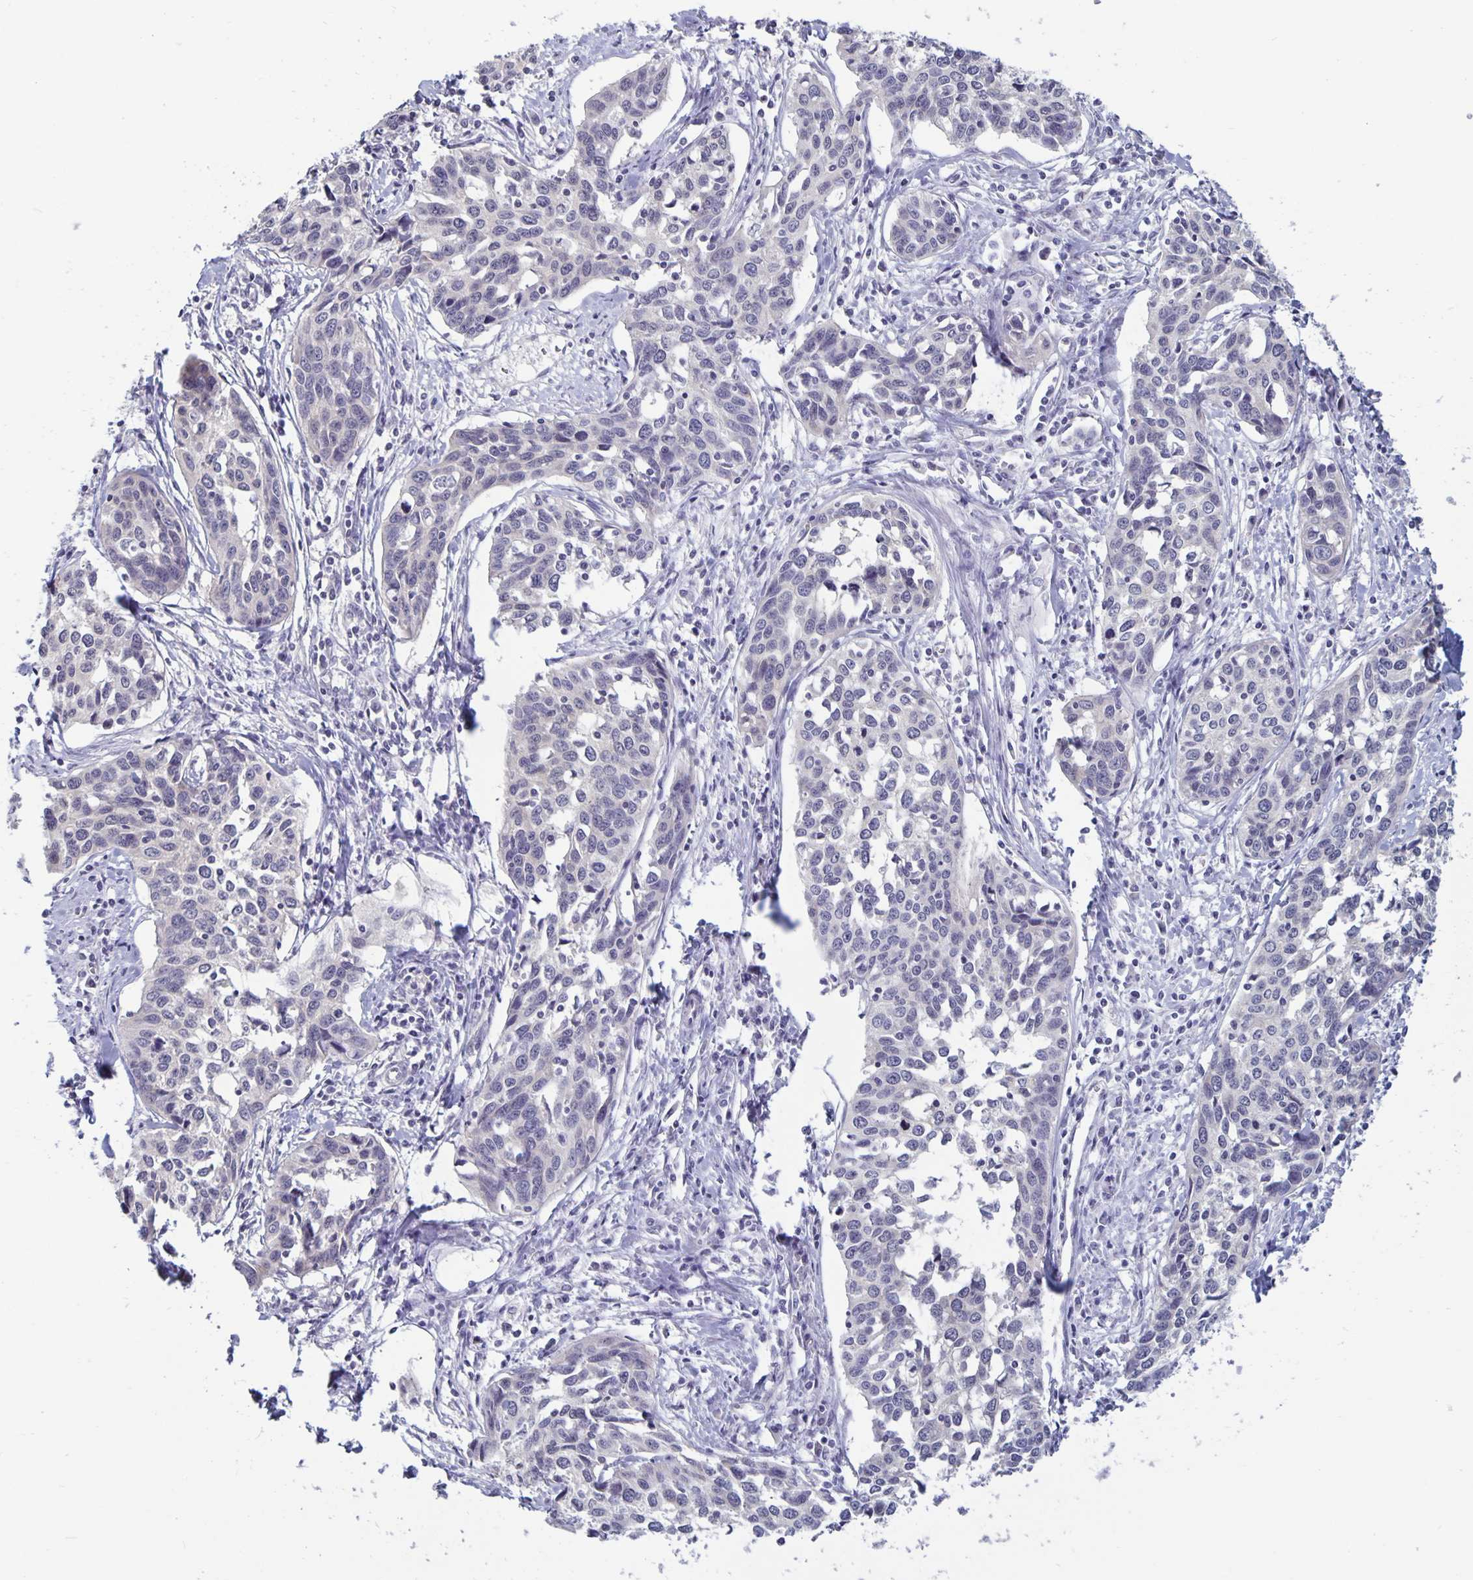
{"staining": {"intensity": "negative", "quantity": "none", "location": "none"}, "tissue": "cervical cancer", "cell_type": "Tumor cells", "image_type": "cancer", "snomed": [{"axis": "morphology", "description": "Squamous cell carcinoma, NOS"}, {"axis": "topography", "description": "Cervix"}], "caption": "Immunohistochemical staining of human cervical cancer shows no significant staining in tumor cells.", "gene": "PLCB3", "patient": {"sex": "female", "age": 31}}